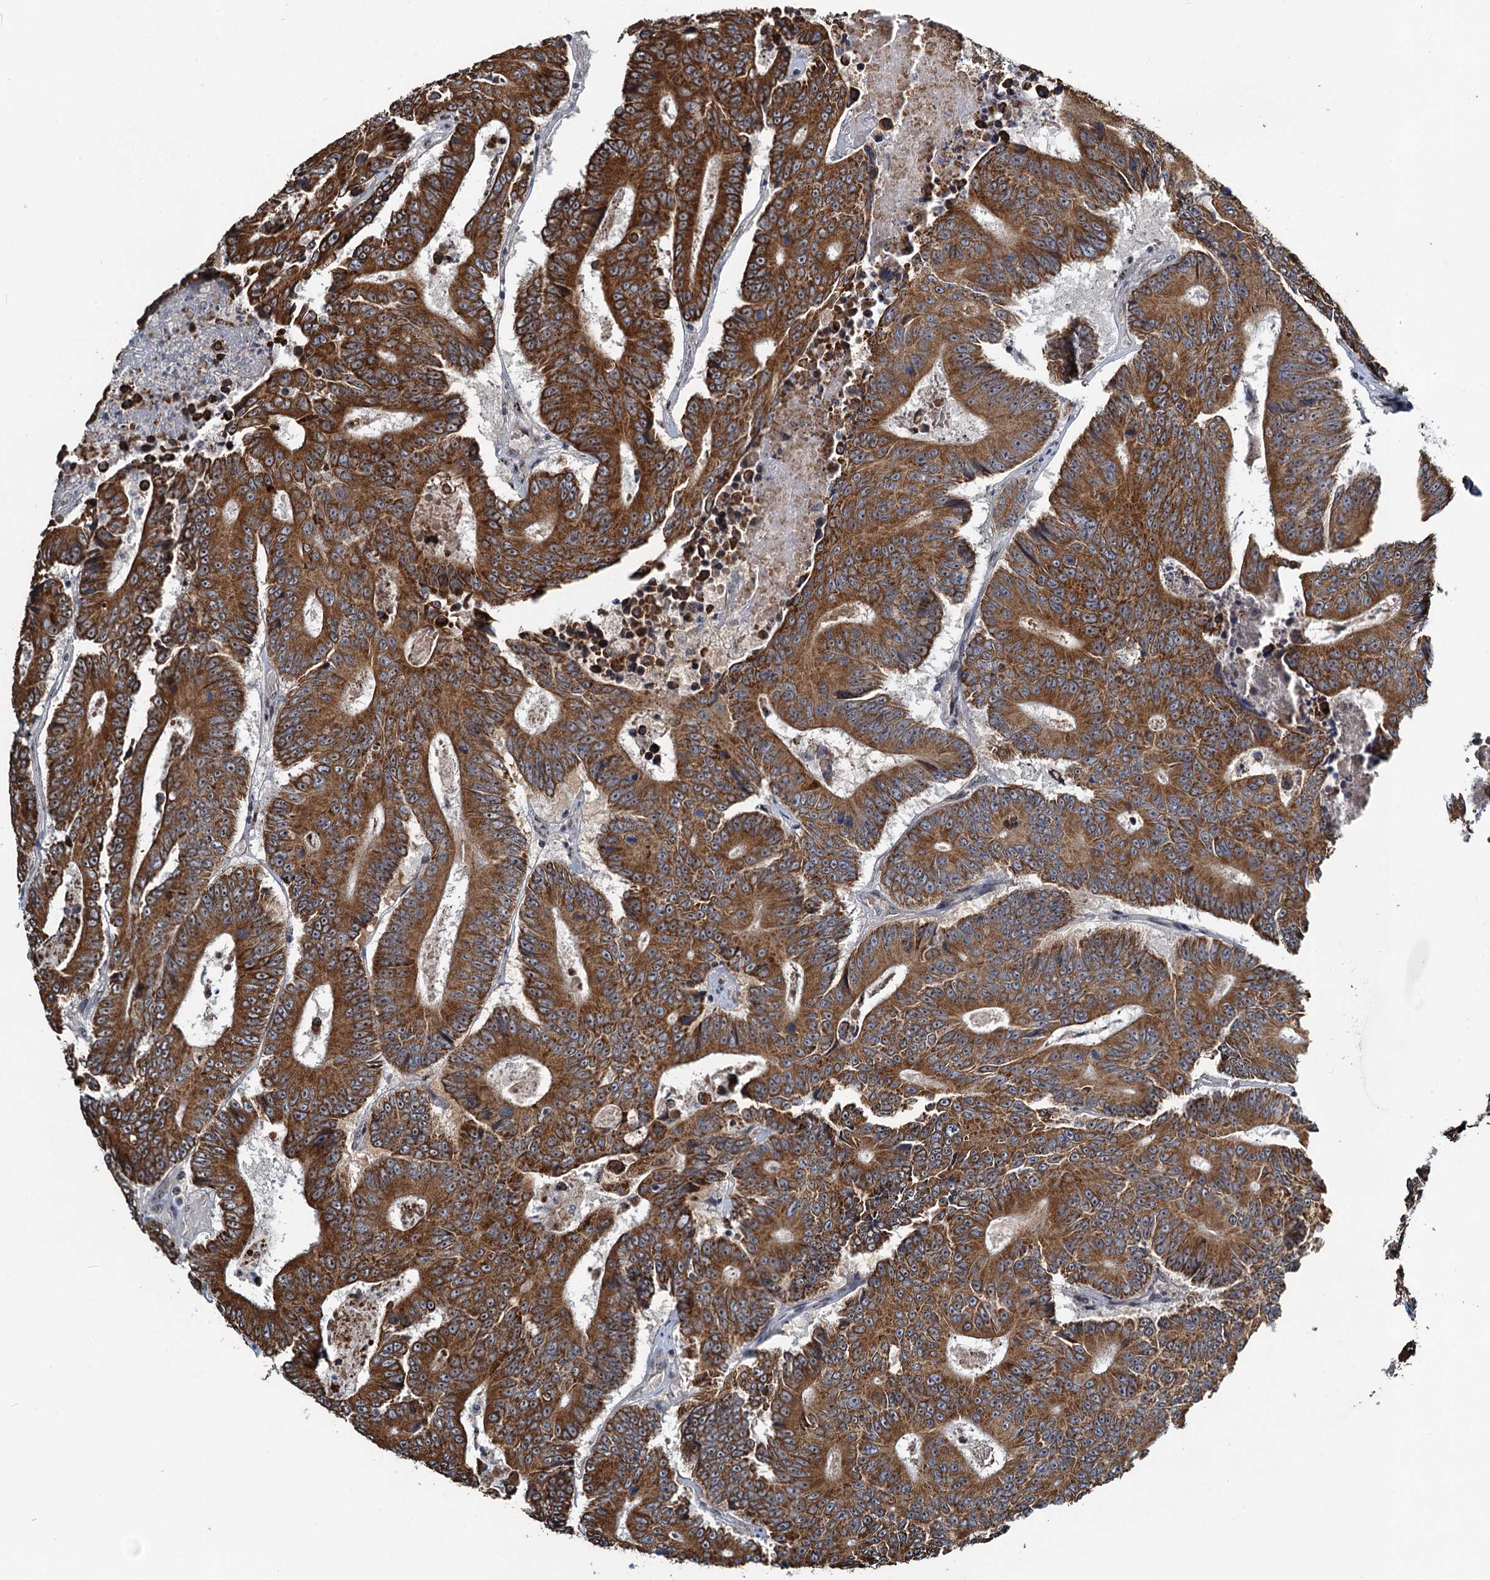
{"staining": {"intensity": "strong", "quantity": ">75%", "location": "cytoplasmic/membranous"}, "tissue": "colorectal cancer", "cell_type": "Tumor cells", "image_type": "cancer", "snomed": [{"axis": "morphology", "description": "Adenocarcinoma, NOS"}, {"axis": "topography", "description": "Colon"}], "caption": "Human adenocarcinoma (colorectal) stained with a protein marker exhibits strong staining in tumor cells.", "gene": "RITA1", "patient": {"sex": "male", "age": 83}}